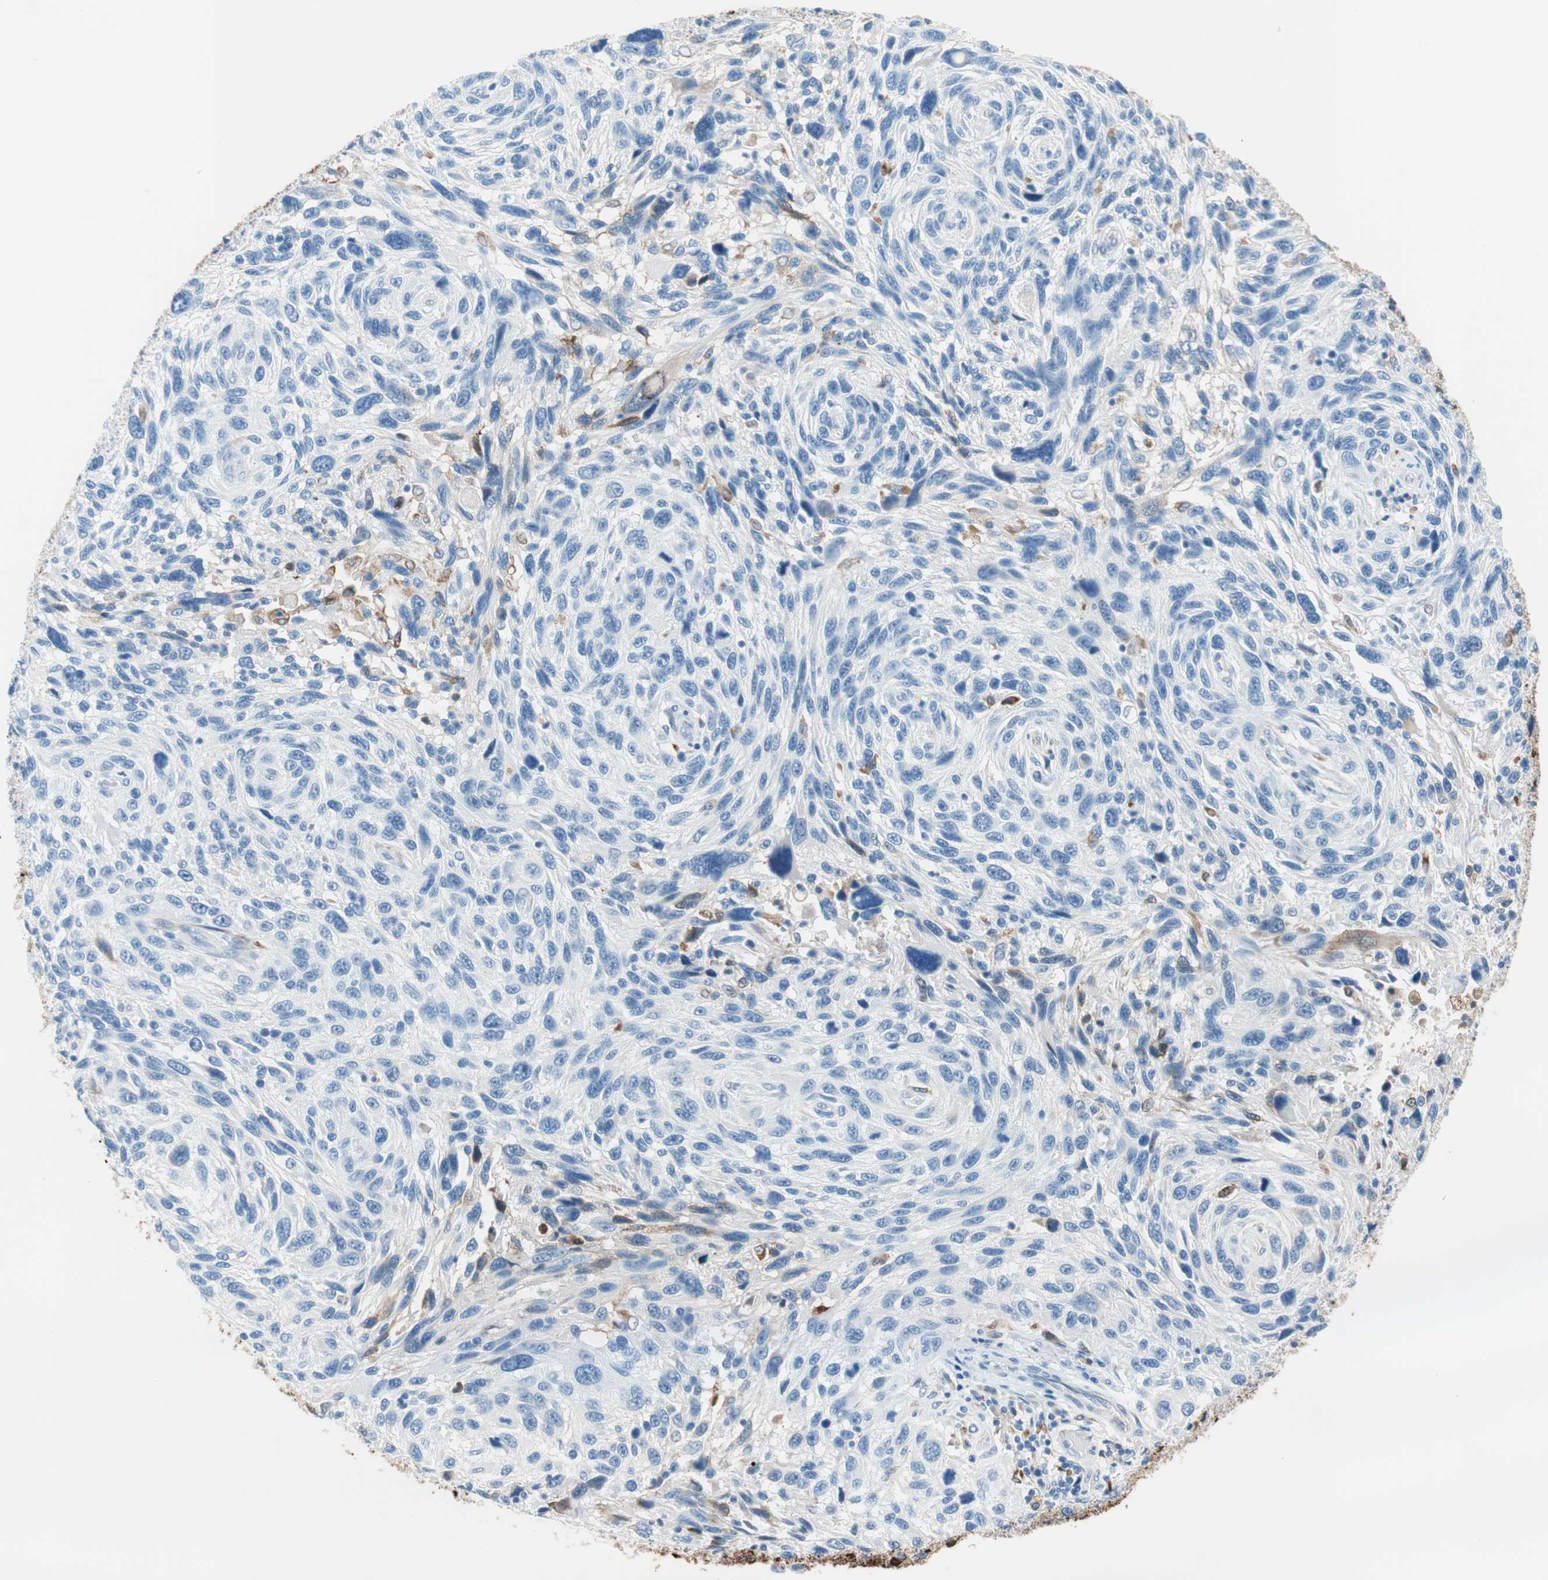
{"staining": {"intensity": "negative", "quantity": "none", "location": "none"}, "tissue": "melanoma", "cell_type": "Tumor cells", "image_type": "cancer", "snomed": [{"axis": "morphology", "description": "Malignant melanoma, NOS"}, {"axis": "topography", "description": "Skin"}], "caption": "There is no significant expression in tumor cells of malignant melanoma. (Immunohistochemistry, brightfield microscopy, high magnification).", "gene": "GLUL", "patient": {"sex": "male", "age": 53}}